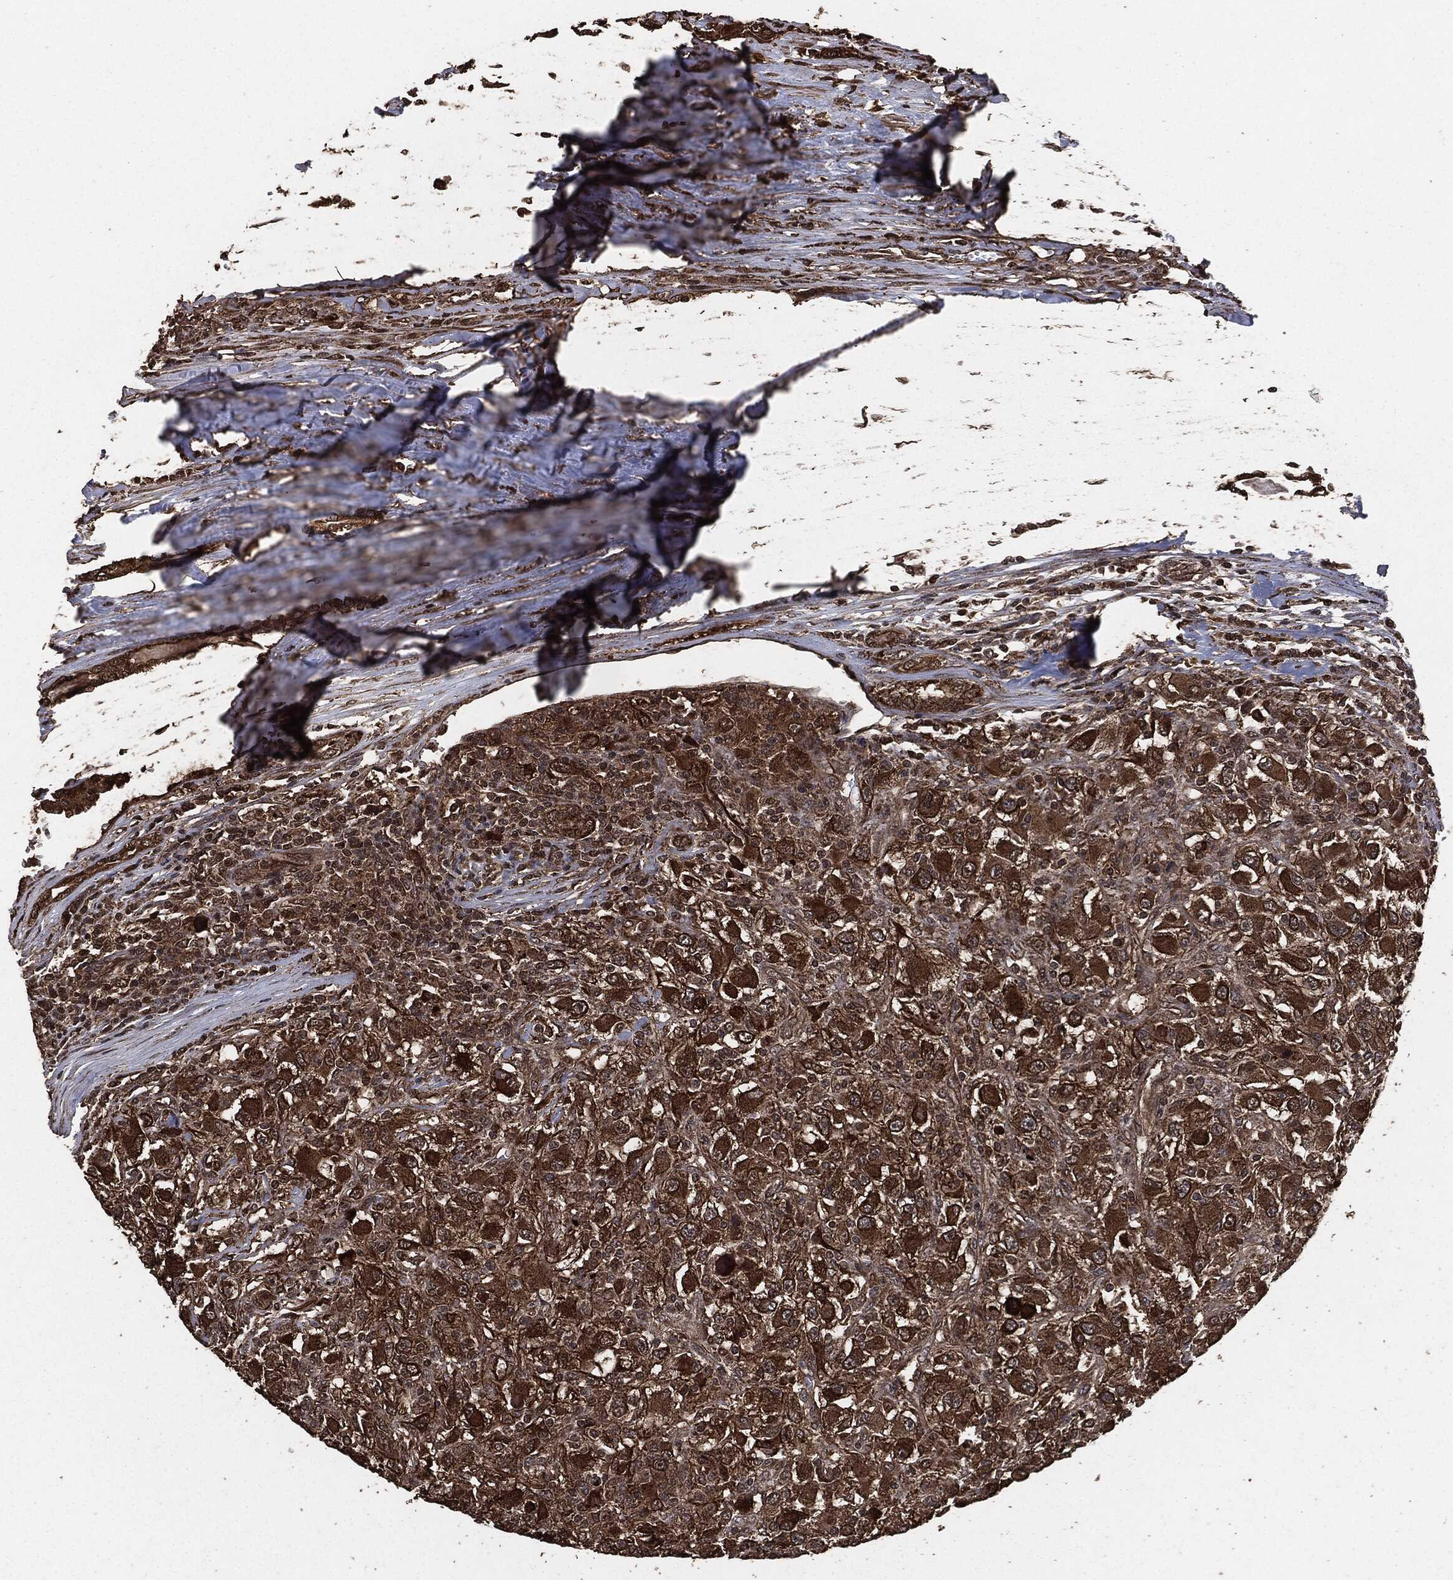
{"staining": {"intensity": "strong", "quantity": "25%-75%", "location": "cytoplasmic/membranous"}, "tissue": "renal cancer", "cell_type": "Tumor cells", "image_type": "cancer", "snomed": [{"axis": "morphology", "description": "Adenocarcinoma, NOS"}, {"axis": "topography", "description": "Kidney"}], "caption": "High-power microscopy captured an IHC micrograph of renal adenocarcinoma, revealing strong cytoplasmic/membranous positivity in approximately 25%-75% of tumor cells. (DAB (3,3'-diaminobenzidine) IHC with brightfield microscopy, high magnification).", "gene": "EGFR", "patient": {"sex": "female", "age": 67}}